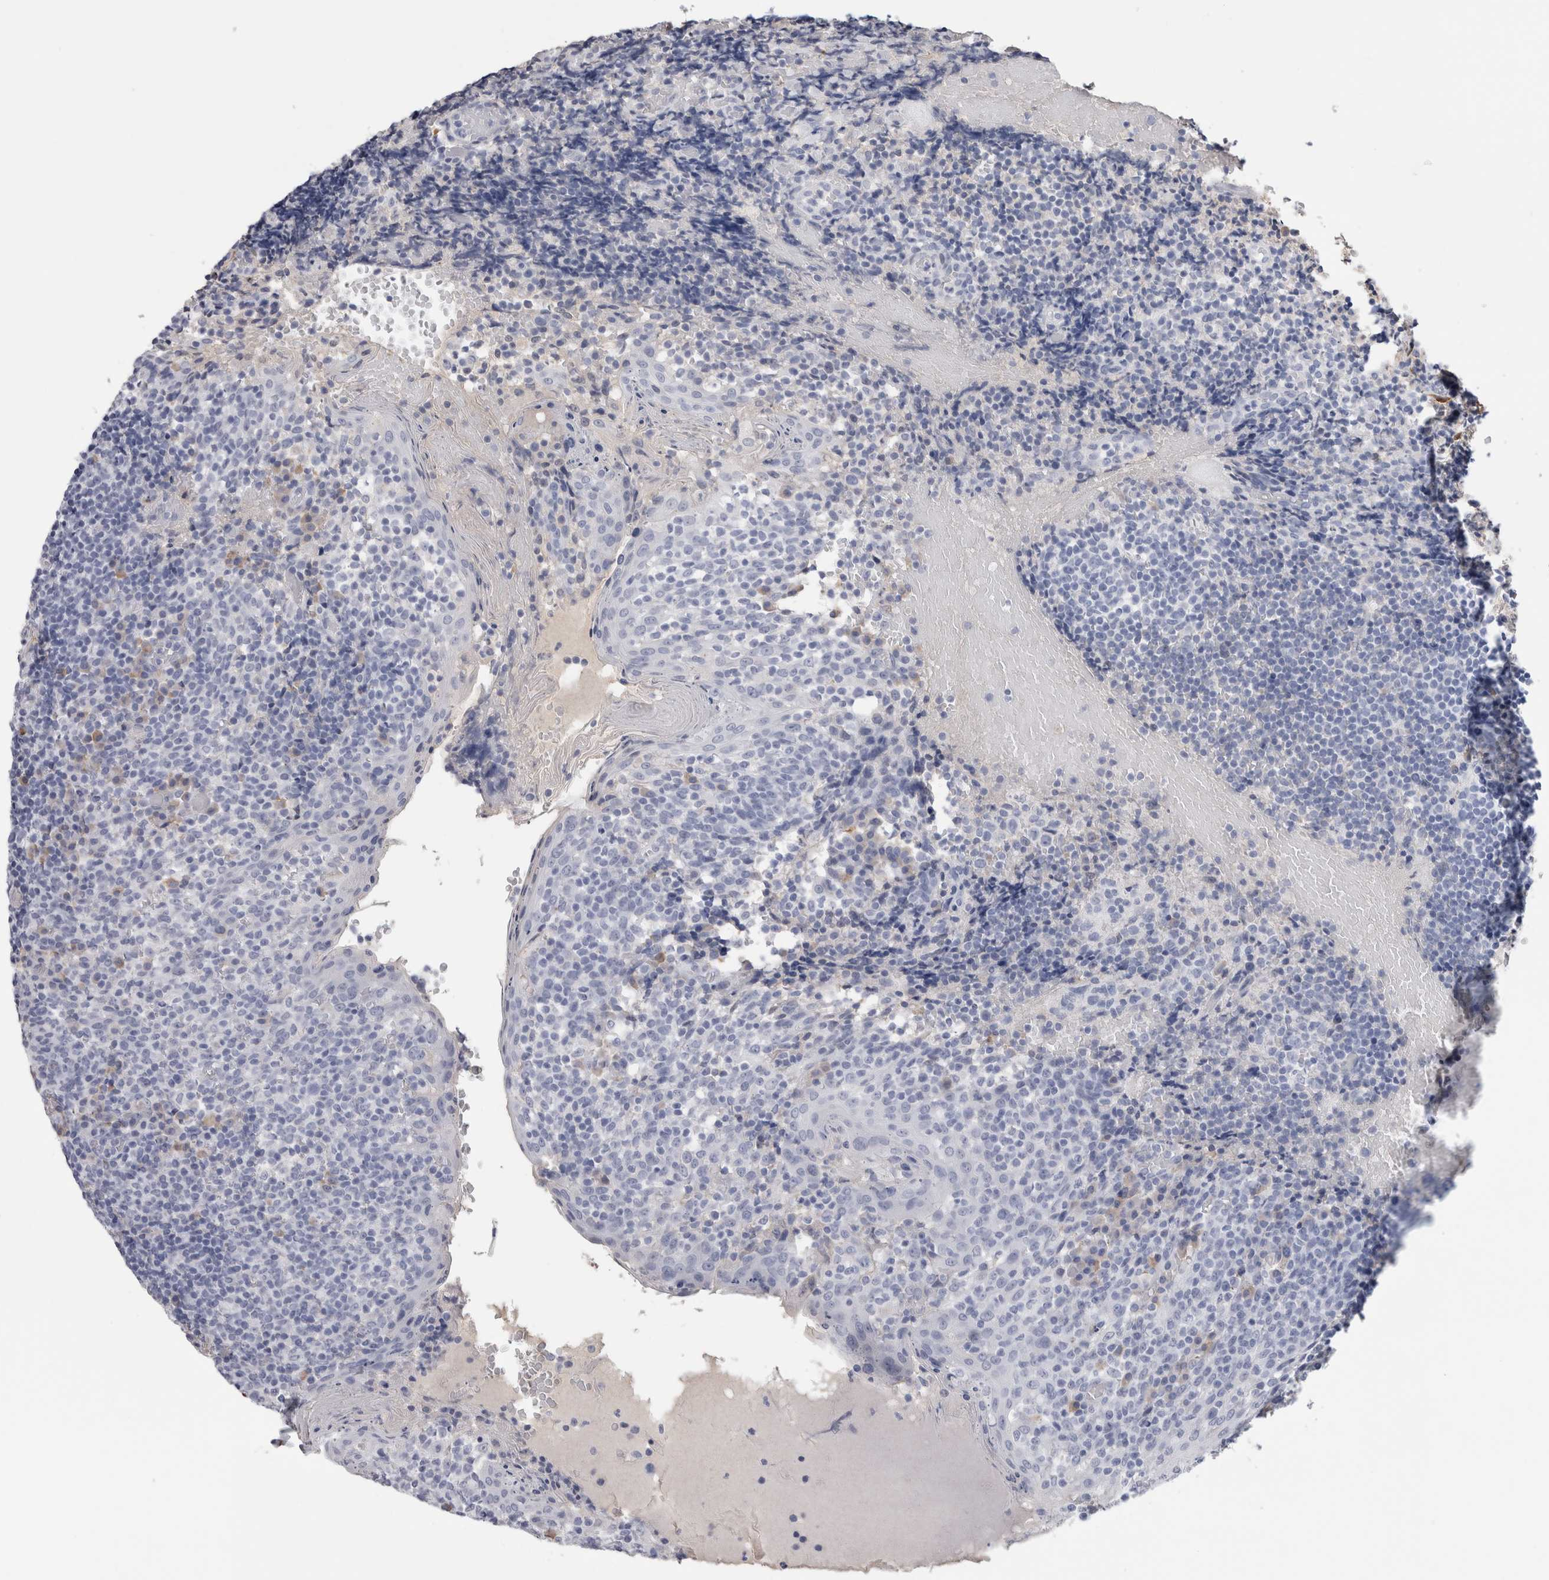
{"staining": {"intensity": "negative", "quantity": "none", "location": "none"}, "tissue": "tonsil", "cell_type": "Germinal center cells", "image_type": "normal", "snomed": [{"axis": "morphology", "description": "Normal tissue, NOS"}, {"axis": "topography", "description": "Tonsil"}], "caption": "Immunohistochemical staining of unremarkable human tonsil displays no significant expression in germinal center cells. (Brightfield microscopy of DAB immunohistochemistry (IHC) at high magnification).", "gene": "FABP4", "patient": {"sex": "female", "age": 19}}